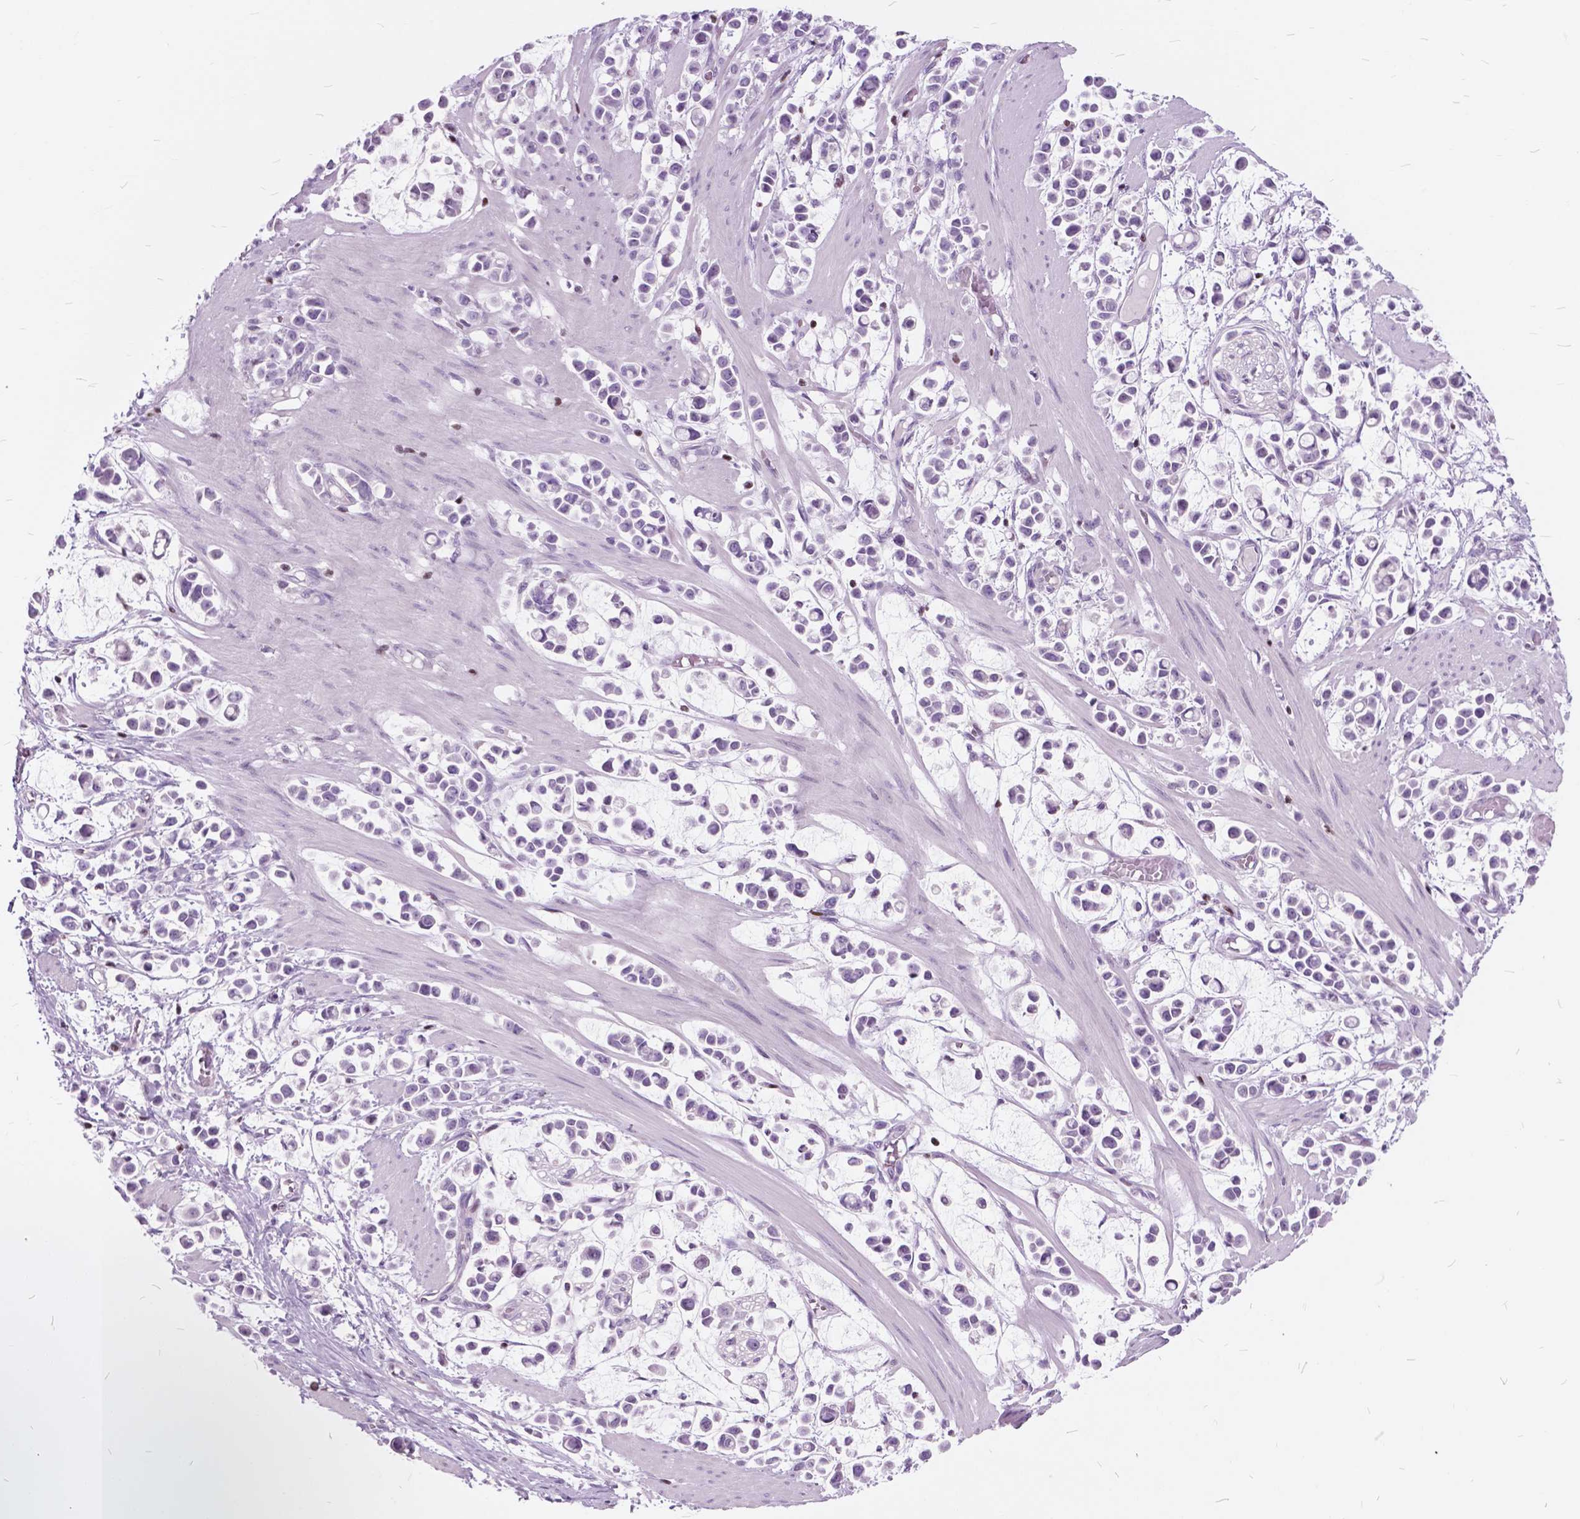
{"staining": {"intensity": "negative", "quantity": "none", "location": "none"}, "tissue": "stomach cancer", "cell_type": "Tumor cells", "image_type": "cancer", "snomed": [{"axis": "morphology", "description": "Adenocarcinoma, NOS"}, {"axis": "topography", "description": "Stomach"}], "caption": "High magnification brightfield microscopy of stomach cancer stained with DAB (3,3'-diaminobenzidine) (brown) and counterstained with hematoxylin (blue): tumor cells show no significant positivity. The staining was performed using DAB (3,3'-diaminobenzidine) to visualize the protein expression in brown, while the nuclei were stained in blue with hematoxylin (Magnification: 20x).", "gene": "SP140", "patient": {"sex": "male", "age": 82}}